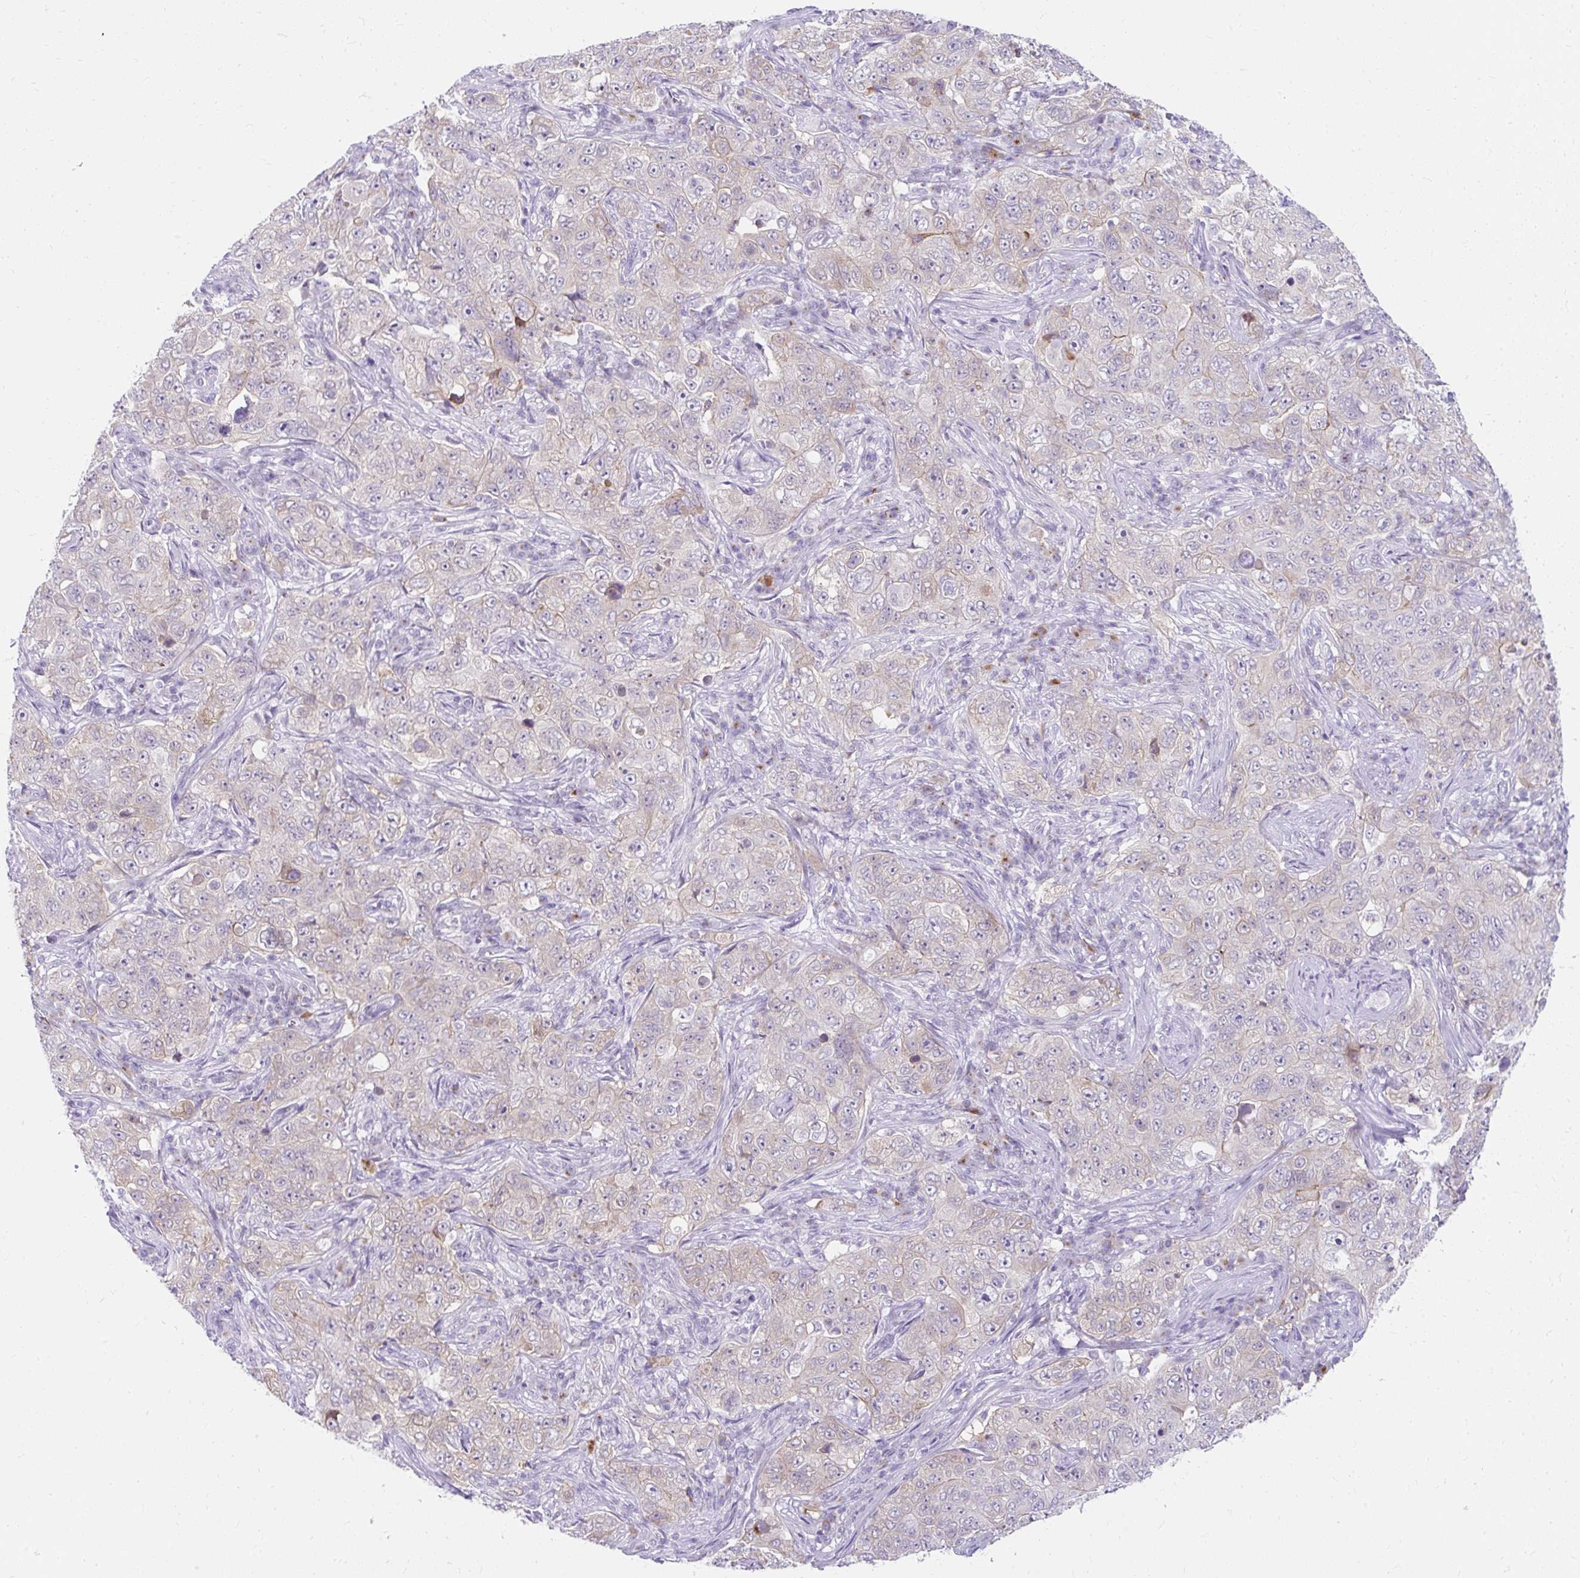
{"staining": {"intensity": "negative", "quantity": "none", "location": "none"}, "tissue": "pancreatic cancer", "cell_type": "Tumor cells", "image_type": "cancer", "snomed": [{"axis": "morphology", "description": "Adenocarcinoma, NOS"}, {"axis": "topography", "description": "Pancreas"}], "caption": "DAB (3,3'-diaminobenzidine) immunohistochemical staining of pancreatic cancer (adenocarcinoma) displays no significant expression in tumor cells.", "gene": "GOLGA8A", "patient": {"sex": "male", "age": 68}}